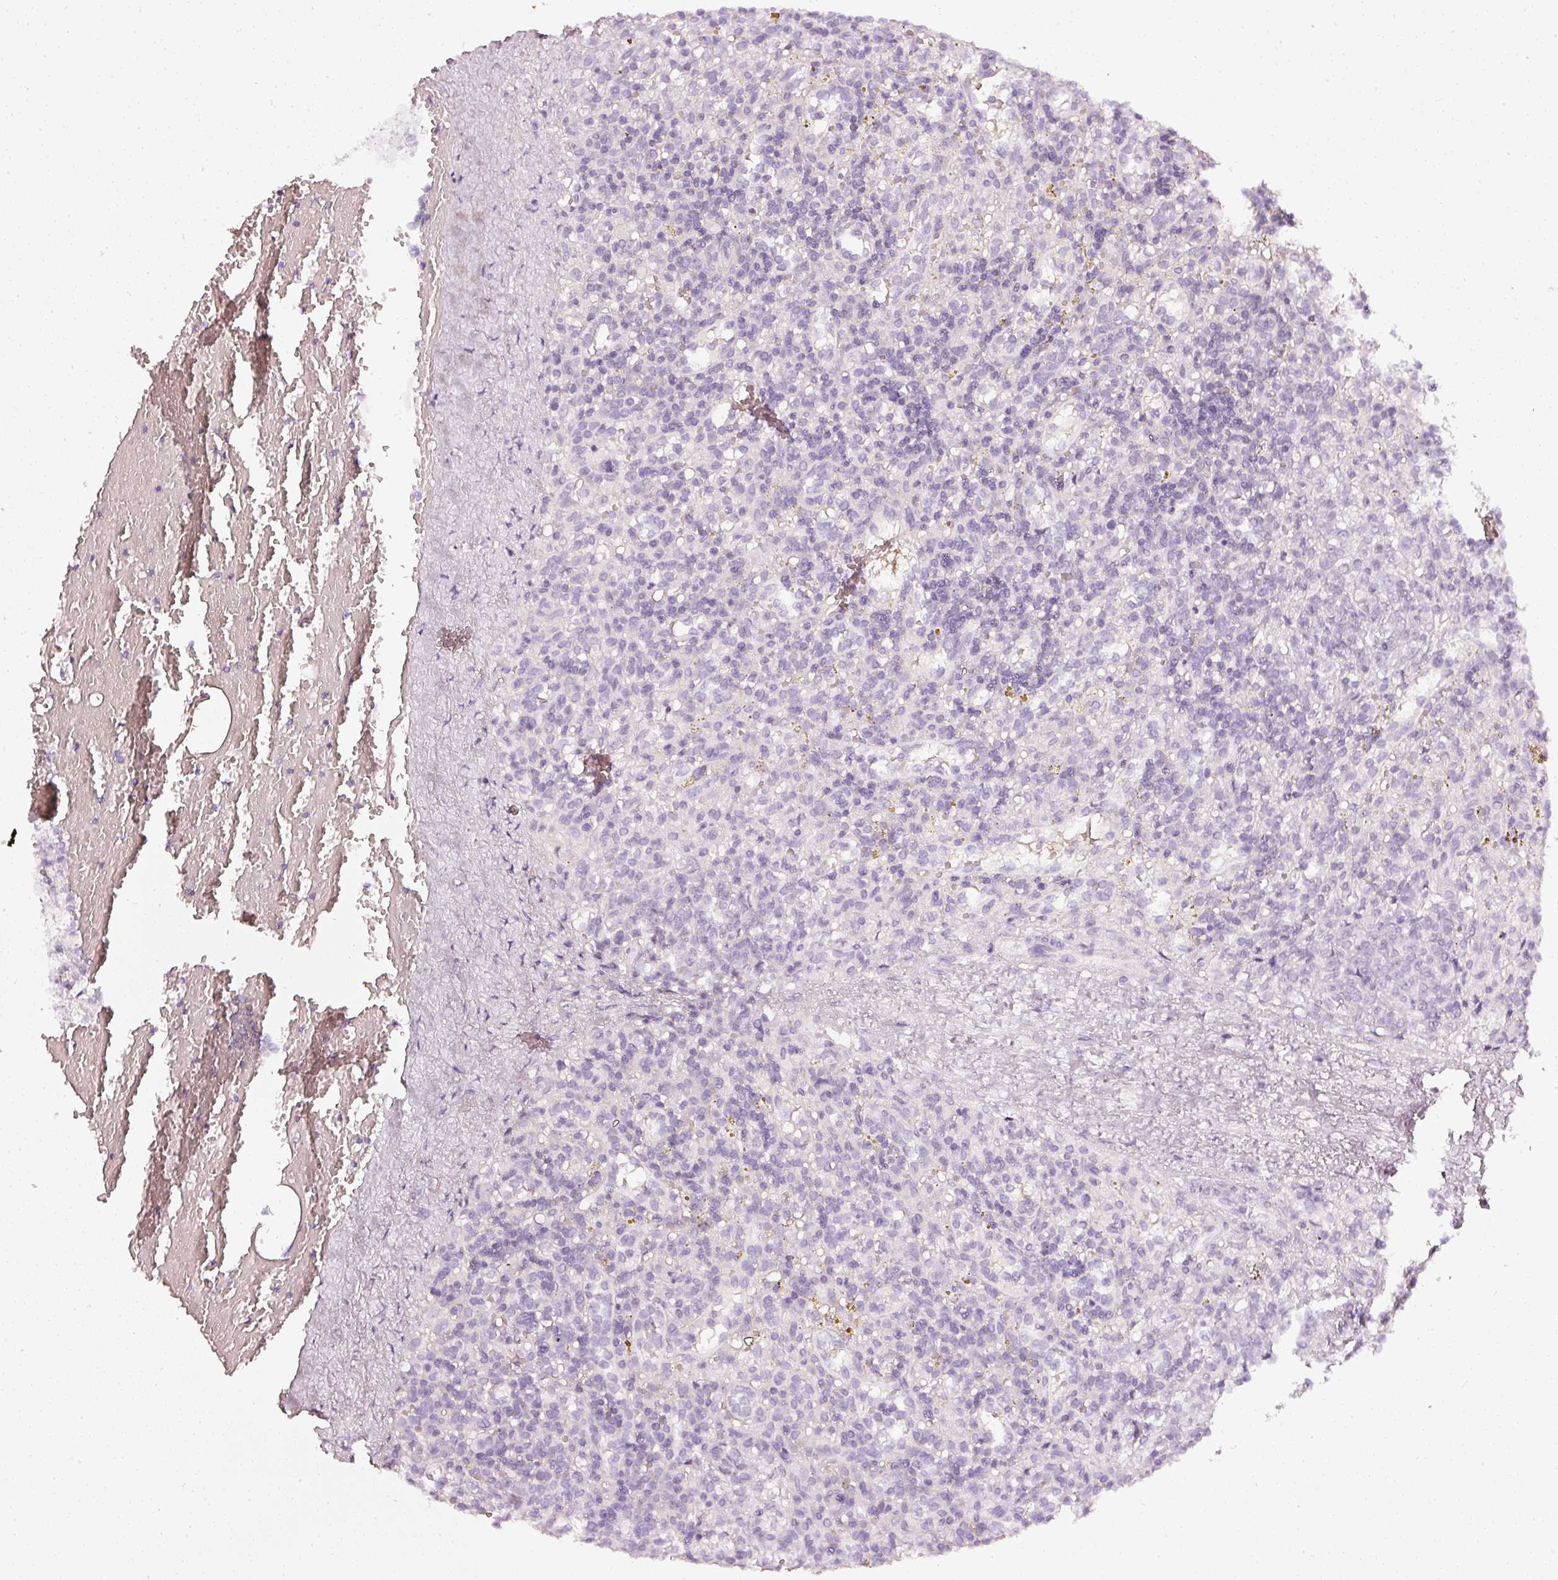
{"staining": {"intensity": "negative", "quantity": "none", "location": "none"}, "tissue": "lymphoma", "cell_type": "Tumor cells", "image_type": "cancer", "snomed": [{"axis": "morphology", "description": "Malignant lymphoma, non-Hodgkin's type, Low grade"}, {"axis": "topography", "description": "Spleen"}], "caption": "This photomicrograph is of malignant lymphoma, non-Hodgkin's type (low-grade) stained with IHC to label a protein in brown with the nuclei are counter-stained blue. There is no staining in tumor cells. (Stains: DAB IHC with hematoxylin counter stain, Microscopy: brightfield microscopy at high magnification).", "gene": "CNP", "patient": {"sex": "male", "age": 67}}